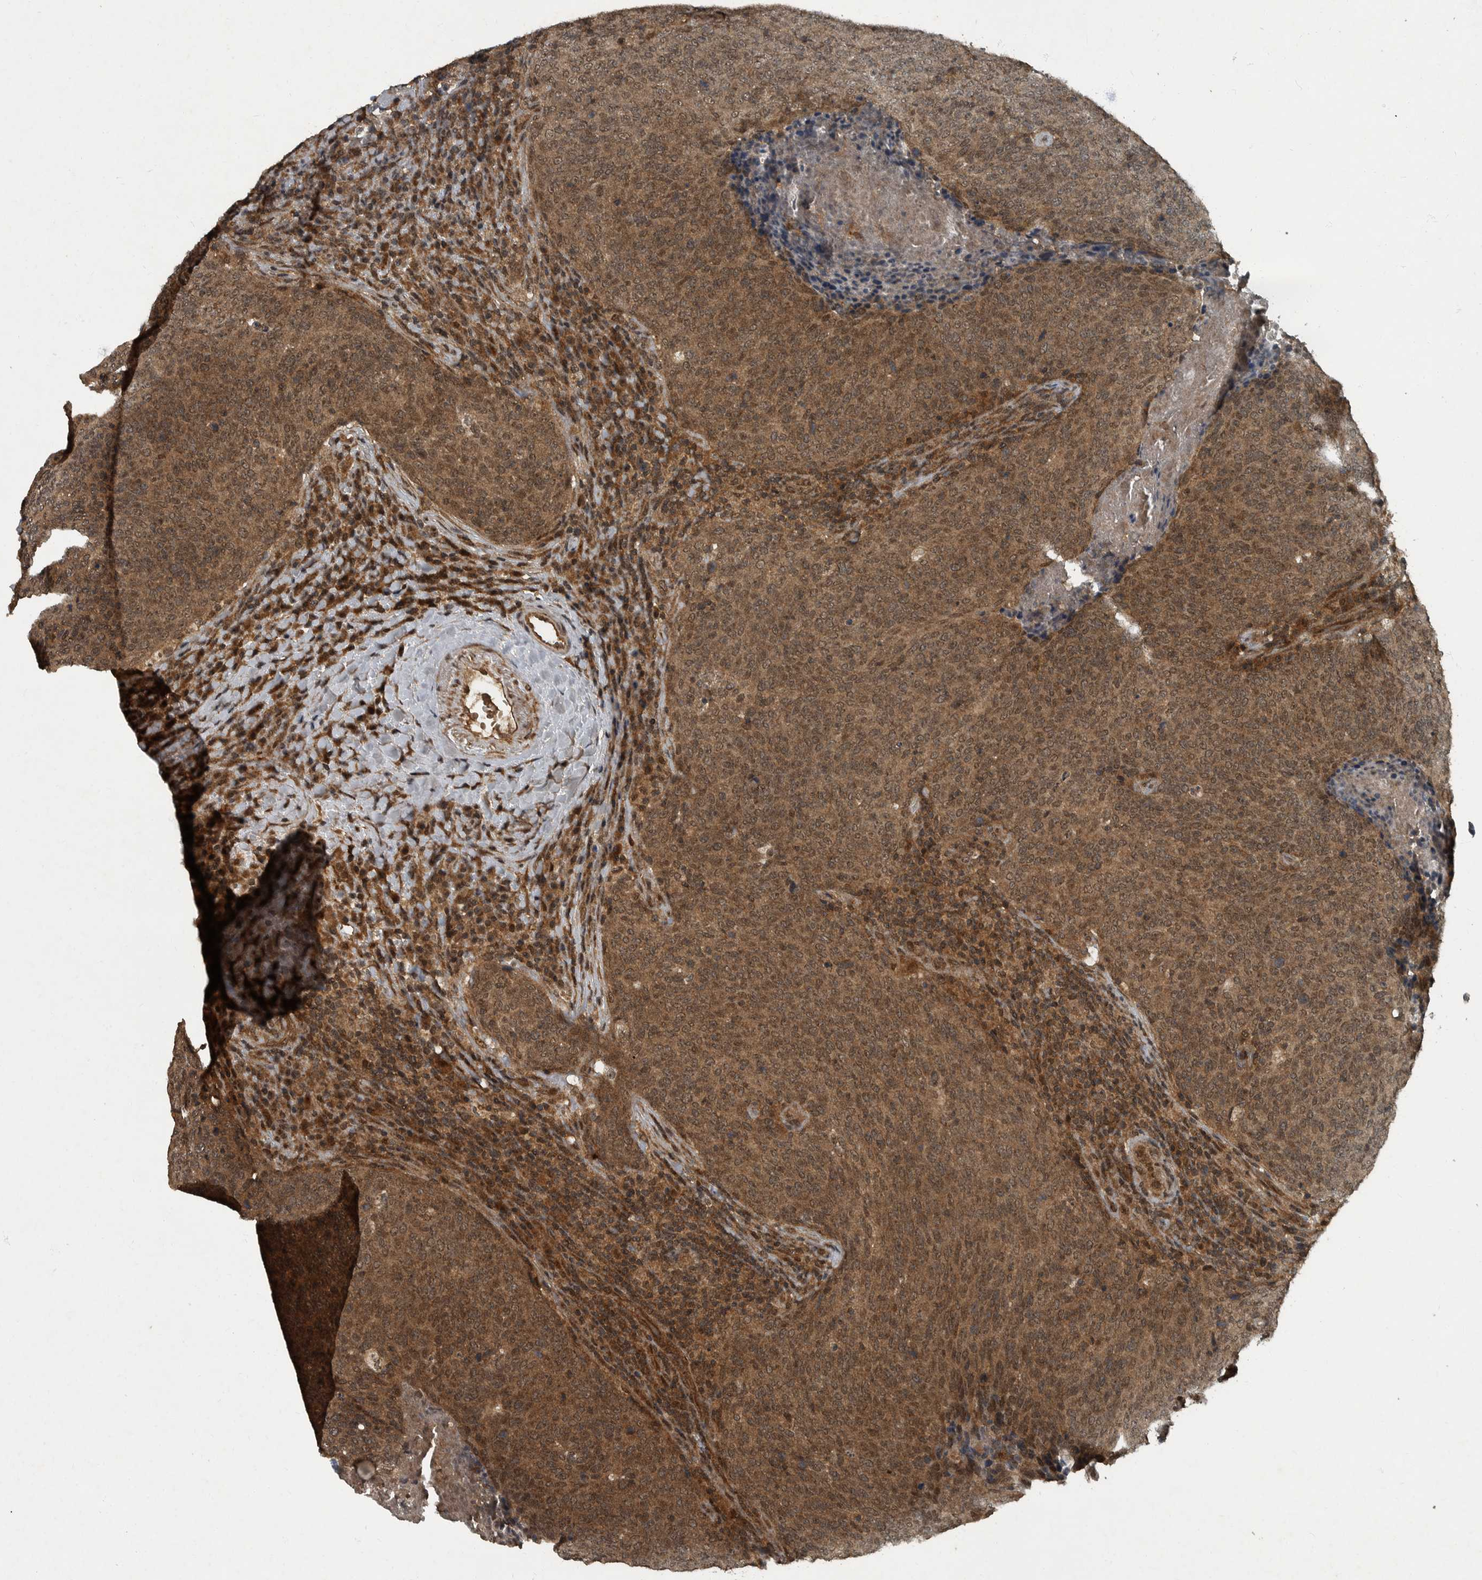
{"staining": {"intensity": "moderate", "quantity": ">75%", "location": "cytoplasmic/membranous,nuclear"}, "tissue": "head and neck cancer", "cell_type": "Tumor cells", "image_type": "cancer", "snomed": [{"axis": "morphology", "description": "Squamous cell carcinoma, NOS"}, {"axis": "morphology", "description": "Squamous cell carcinoma, metastatic, NOS"}, {"axis": "topography", "description": "Lymph node"}, {"axis": "topography", "description": "Head-Neck"}], "caption": "A medium amount of moderate cytoplasmic/membranous and nuclear staining is identified in approximately >75% of tumor cells in head and neck cancer (squamous cell carcinoma) tissue.", "gene": "FOXO1", "patient": {"sex": "male", "age": 62}}